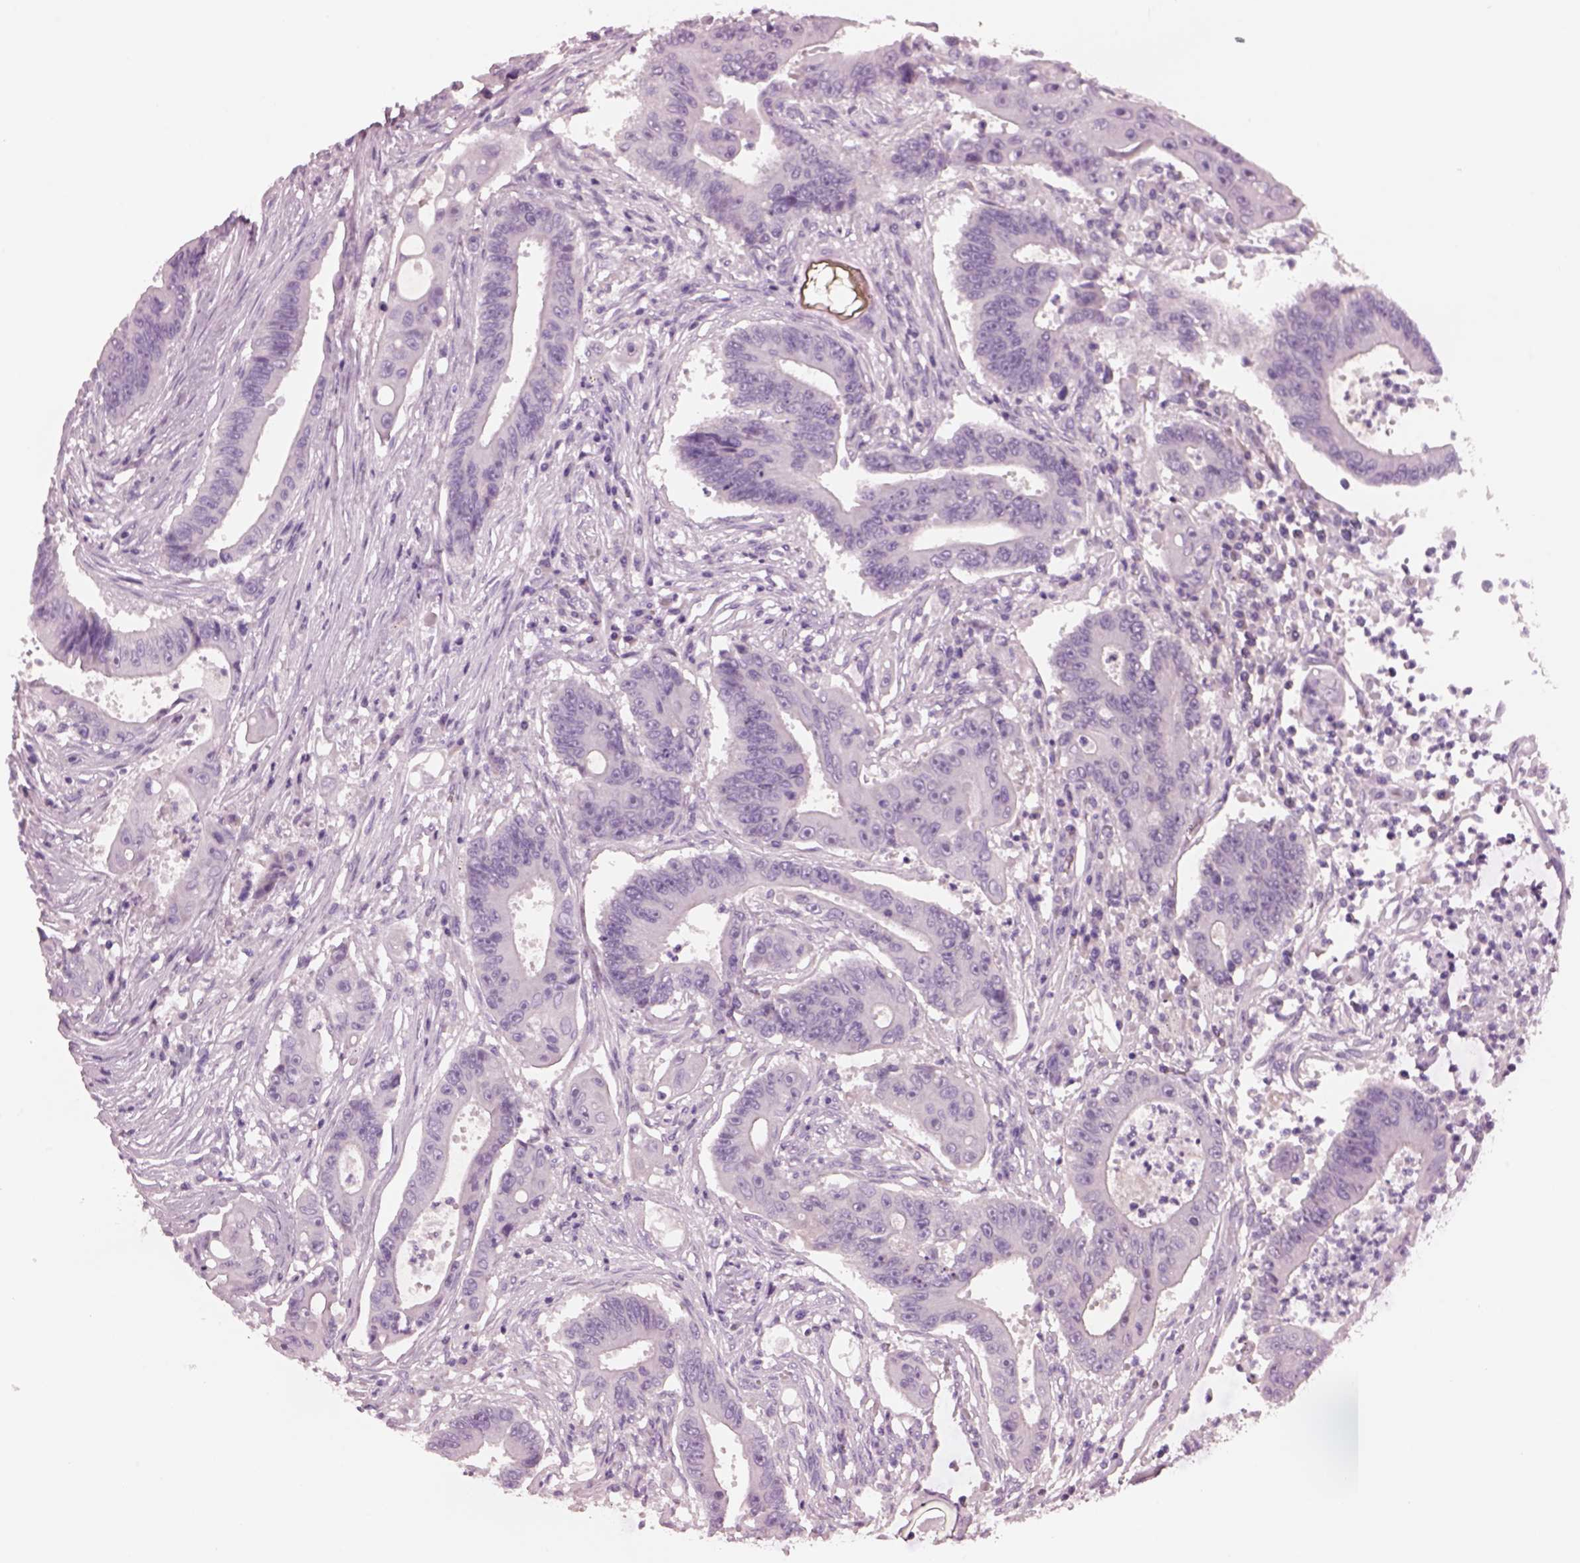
{"staining": {"intensity": "negative", "quantity": "none", "location": "none"}, "tissue": "colorectal cancer", "cell_type": "Tumor cells", "image_type": "cancer", "snomed": [{"axis": "morphology", "description": "Adenocarcinoma, NOS"}, {"axis": "topography", "description": "Rectum"}], "caption": "Micrograph shows no significant protein expression in tumor cells of colorectal cancer (adenocarcinoma).", "gene": "PACRG", "patient": {"sex": "male", "age": 54}}